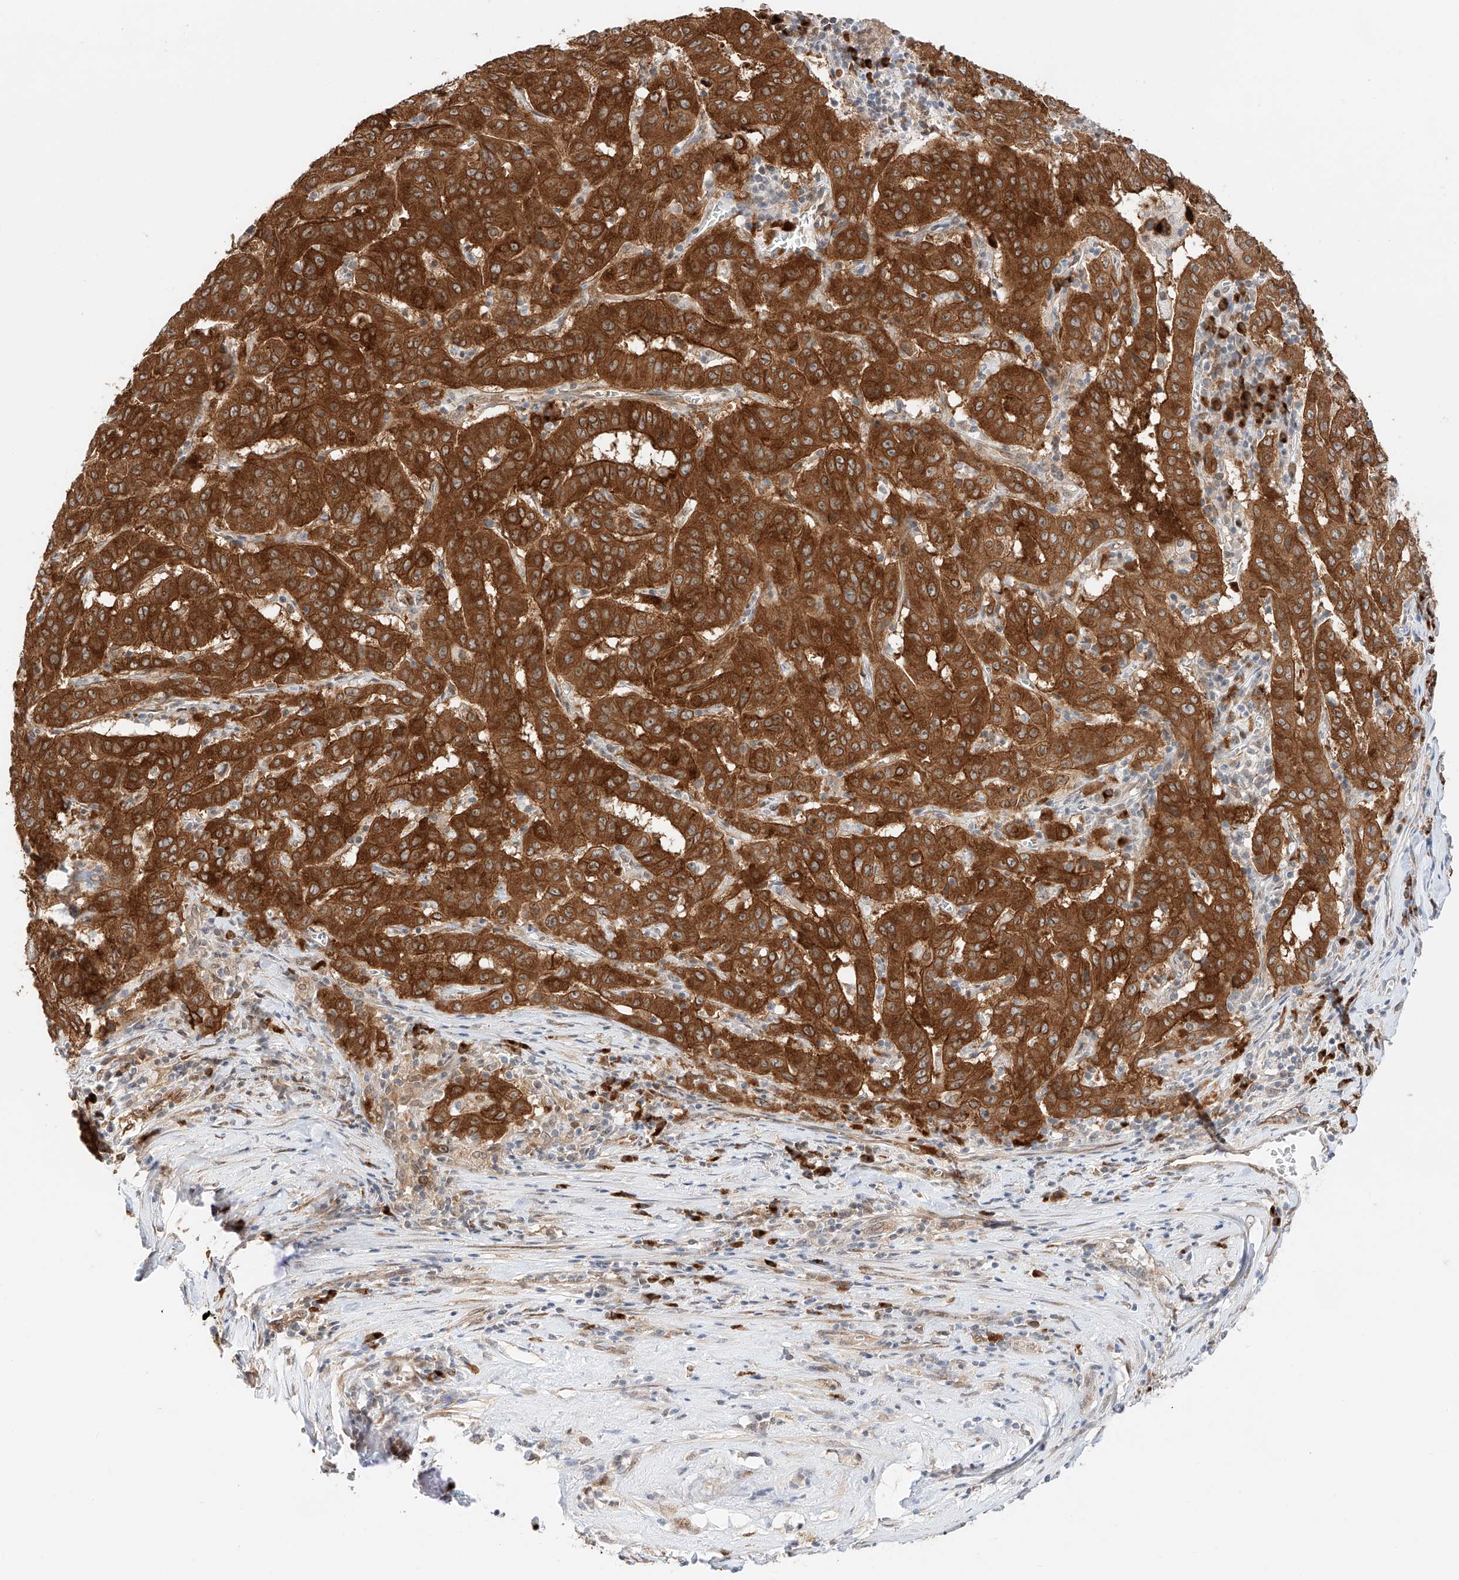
{"staining": {"intensity": "strong", "quantity": ">75%", "location": "cytoplasmic/membranous"}, "tissue": "pancreatic cancer", "cell_type": "Tumor cells", "image_type": "cancer", "snomed": [{"axis": "morphology", "description": "Adenocarcinoma, NOS"}, {"axis": "topography", "description": "Pancreas"}], "caption": "A photomicrograph showing strong cytoplasmic/membranous positivity in about >75% of tumor cells in pancreatic adenocarcinoma, as visualized by brown immunohistochemical staining.", "gene": "CARMIL1", "patient": {"sex": "male", "age": 63}}